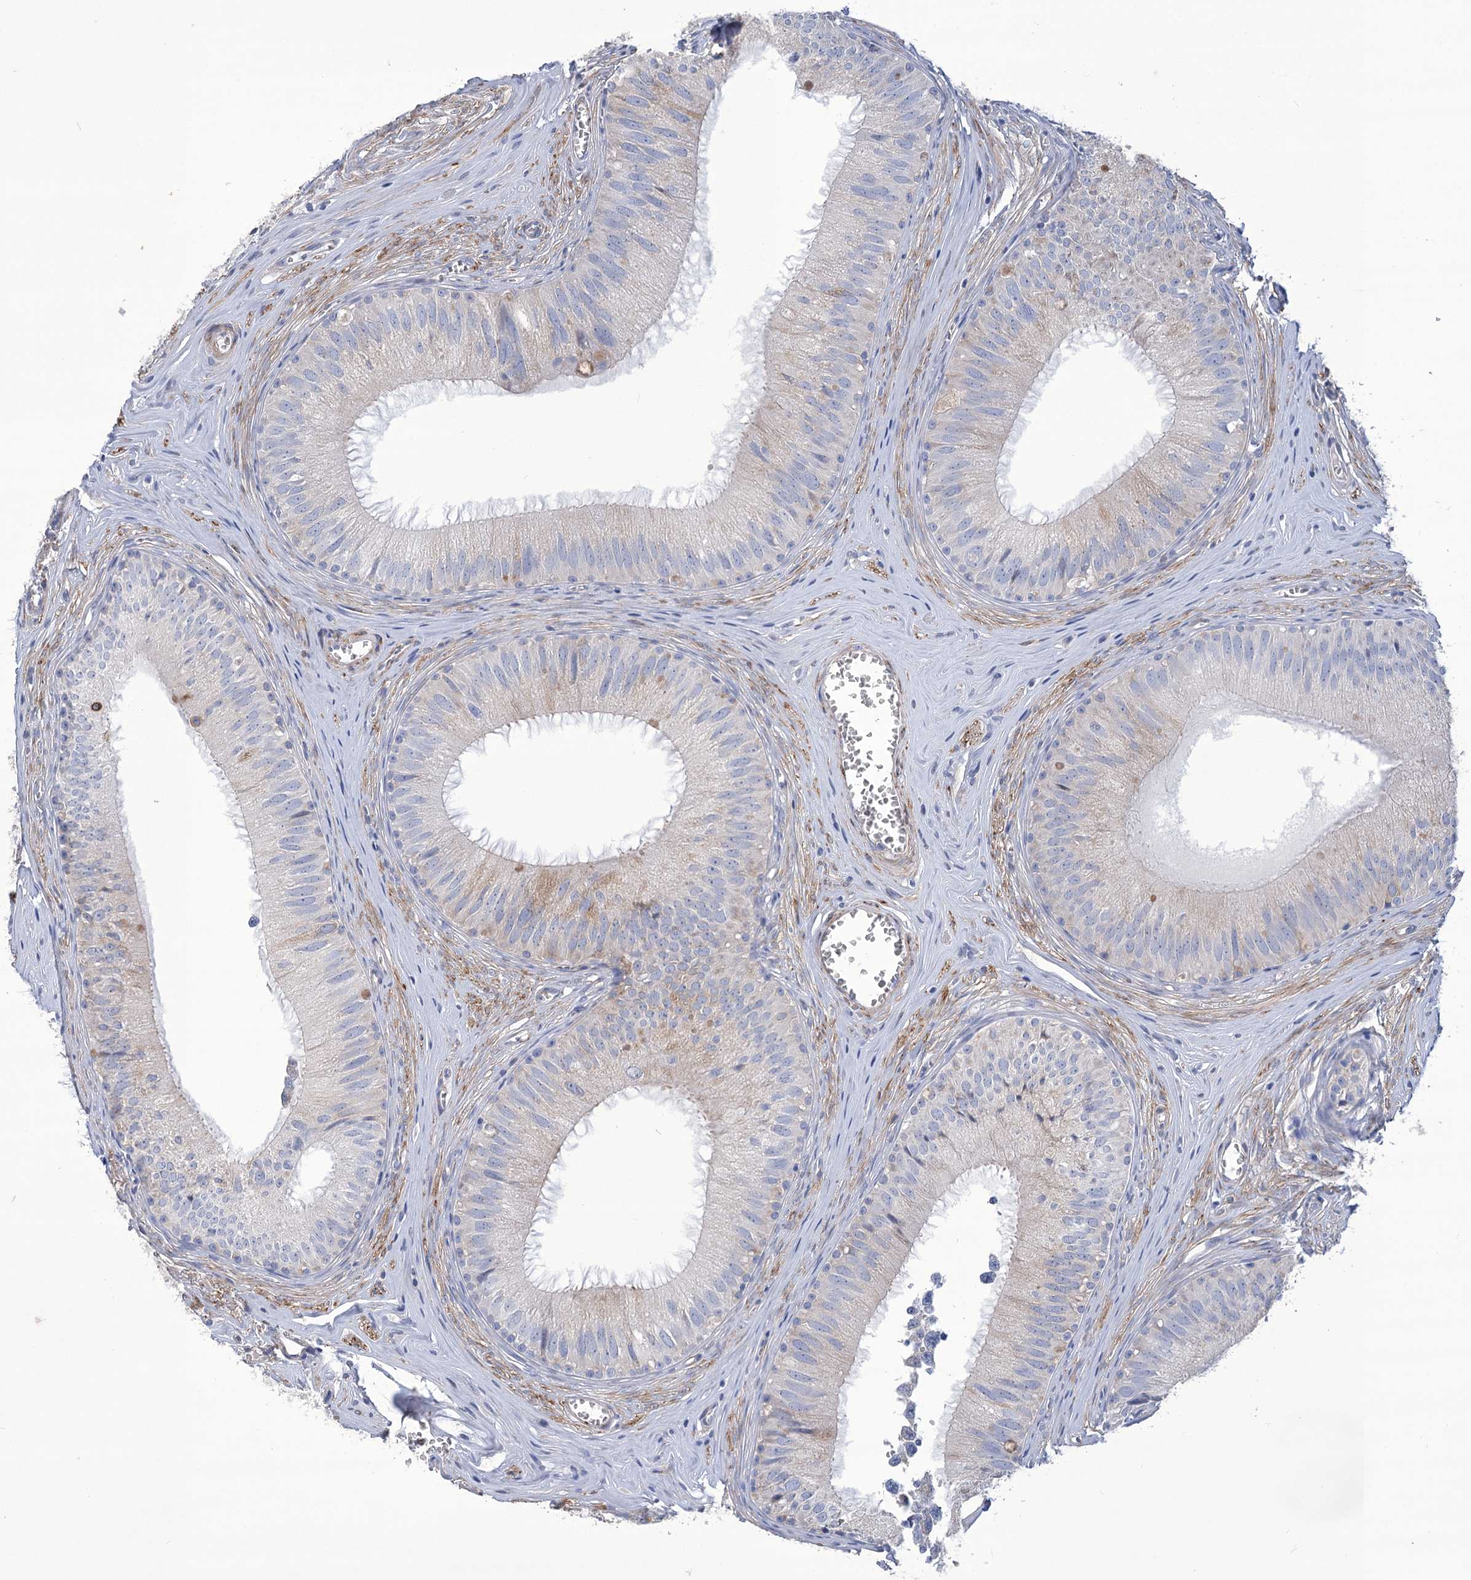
{"staining": {"intensity": "negative", "quantity": "none", "location": "none"}, "tissue": "epididymis", "cell_type": "Glandular cells", "image_type": "normal", "snomed": [{"axis": "morphology", "description": "Normal tissue, NOS"}, {"axis": "topography", "description": "Epididymis"}], "caption": "Benign epididymis was stained to show a protein in brown. There is no significant positivity in glandular cells. (DAB immunohistochemistry visualized using brightfield microscopy, high magnification).", "gene": "ANGPTL3", "patient": {"sex": "male", "age": 36}}